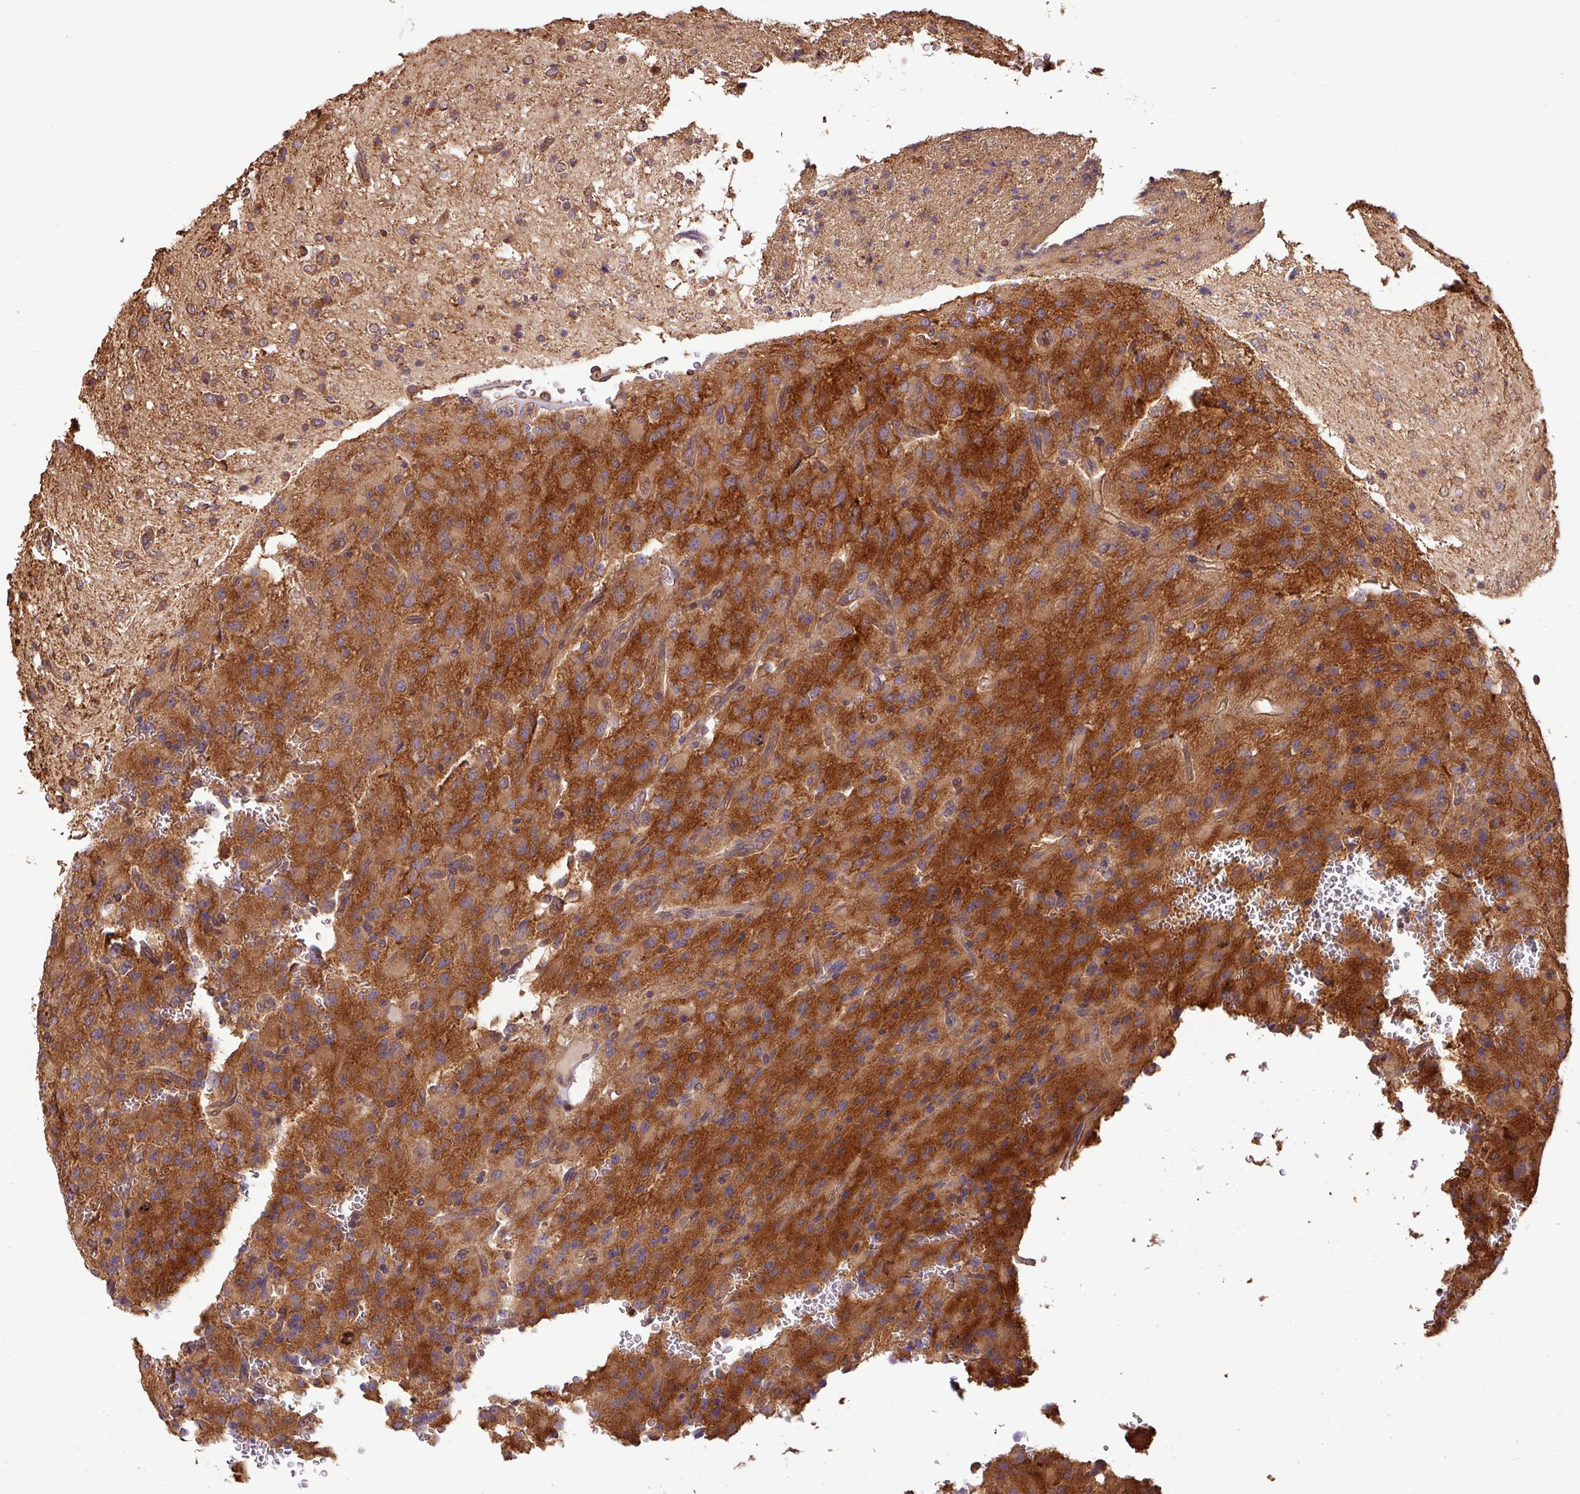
{"staining": {"intensity": "strong", "quantity": ">75%", "location": "cytoplasmic/membranous"}, "tissue": "glioma", "cell_type": "Tumor cells", "image_type": "cancer", "snomed": [{"axis": "morphology", "description": "Glioma, malignant, High grade"}, {"axis": "topography", "description": "Brain"}], "caption": "Protein staining of malignant glioma (high-grade) tissue demonstrates strong cytoplasmic/membranous staining in about >75% of tumor cells.", "gene": "VENTX", "patient": {"sex": "male", "age": 34}}